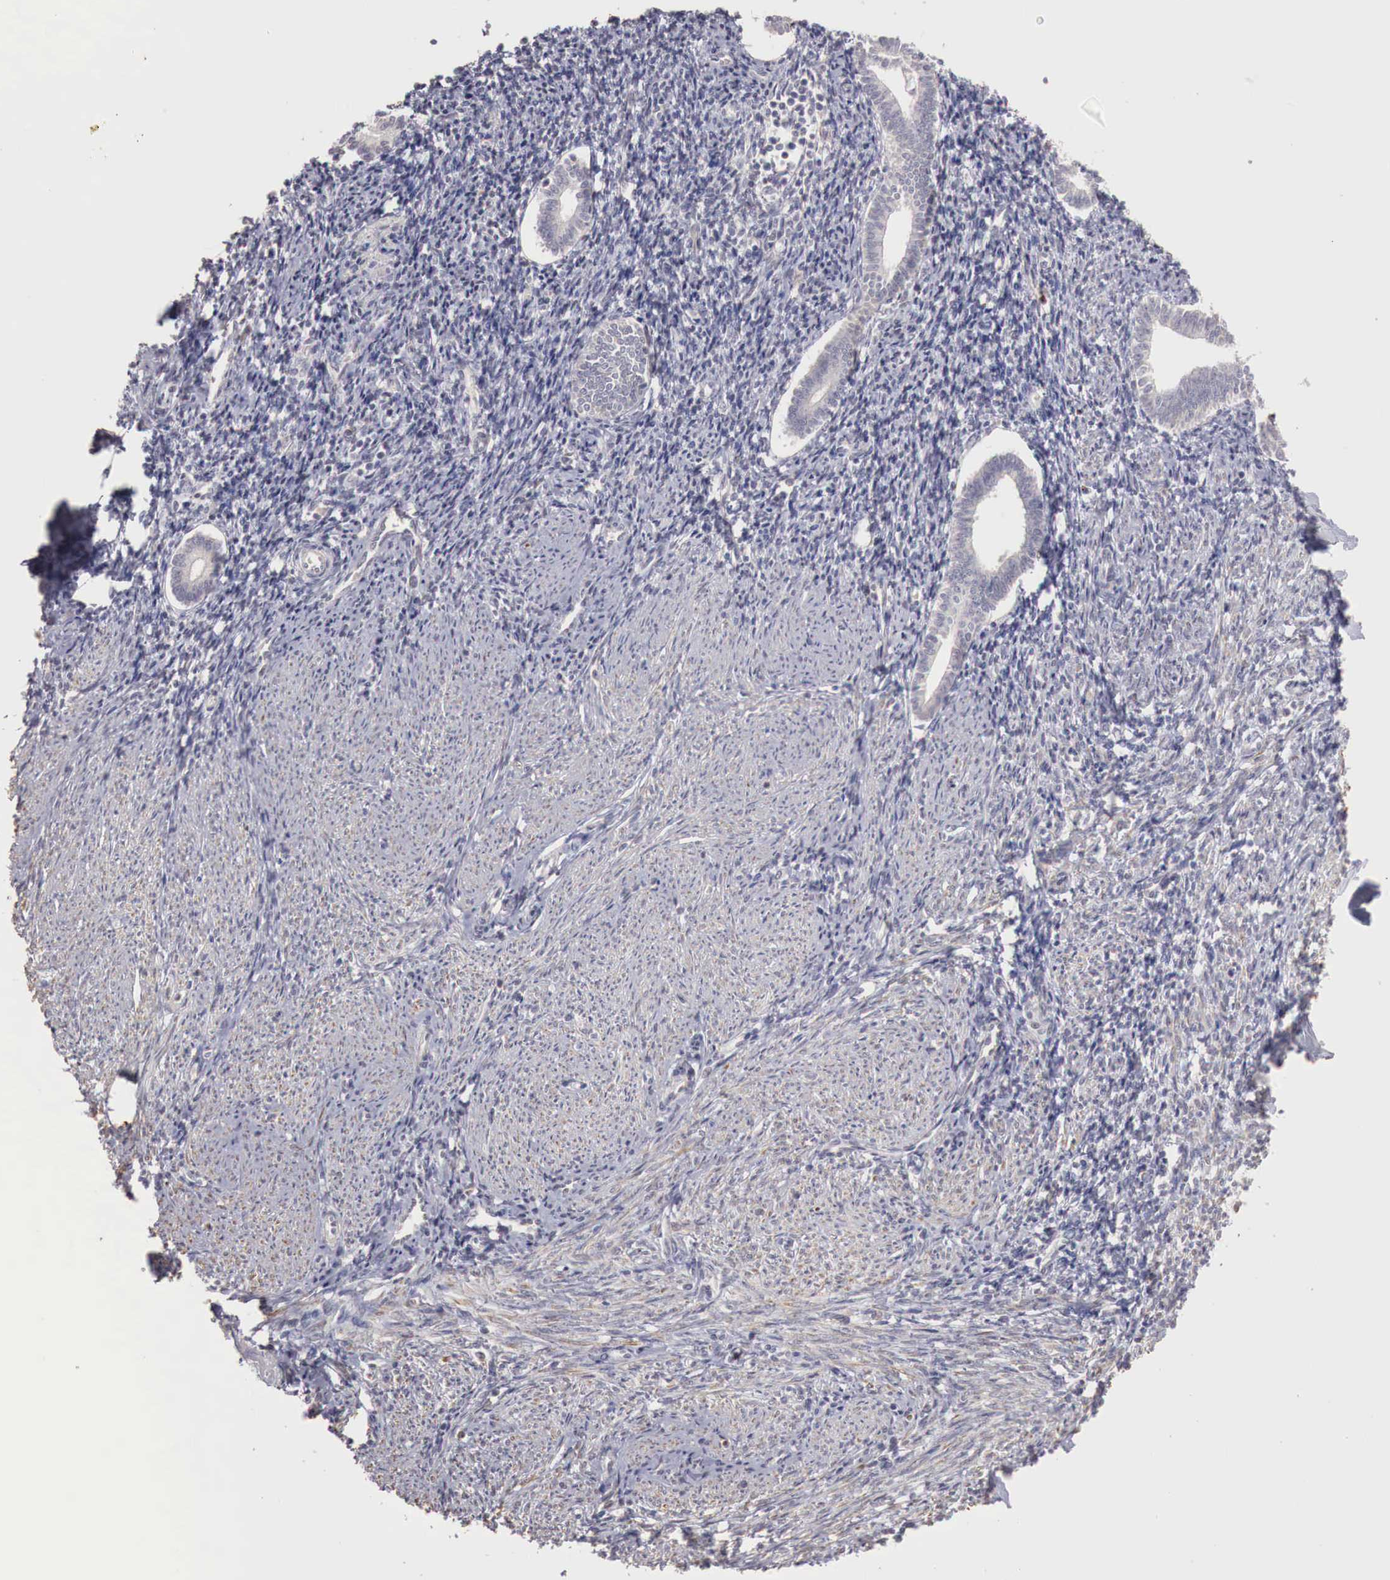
{"staining": {"intensity": "negative", "quantity": "none", "location": "none"}, "tissue": "endometrium", "cell_type": "Cells in endometrial stroma", "image_type": "normal", "snomed": [{"axis": "morphology", "description": "Normal tissue, NOS"}, {"axis": "topography", "description": "Endometrium"}], "caption": "IHC micrograph of unremarkable endometrium: human endometrium stained with DAB exhibits no significant protein staining in cells in endometrial stroma. (DAB immunohistochemistry (IHC), high magnification).", "gene": "TBC1D9", "patient": {"sex": "female", "age": 52}}